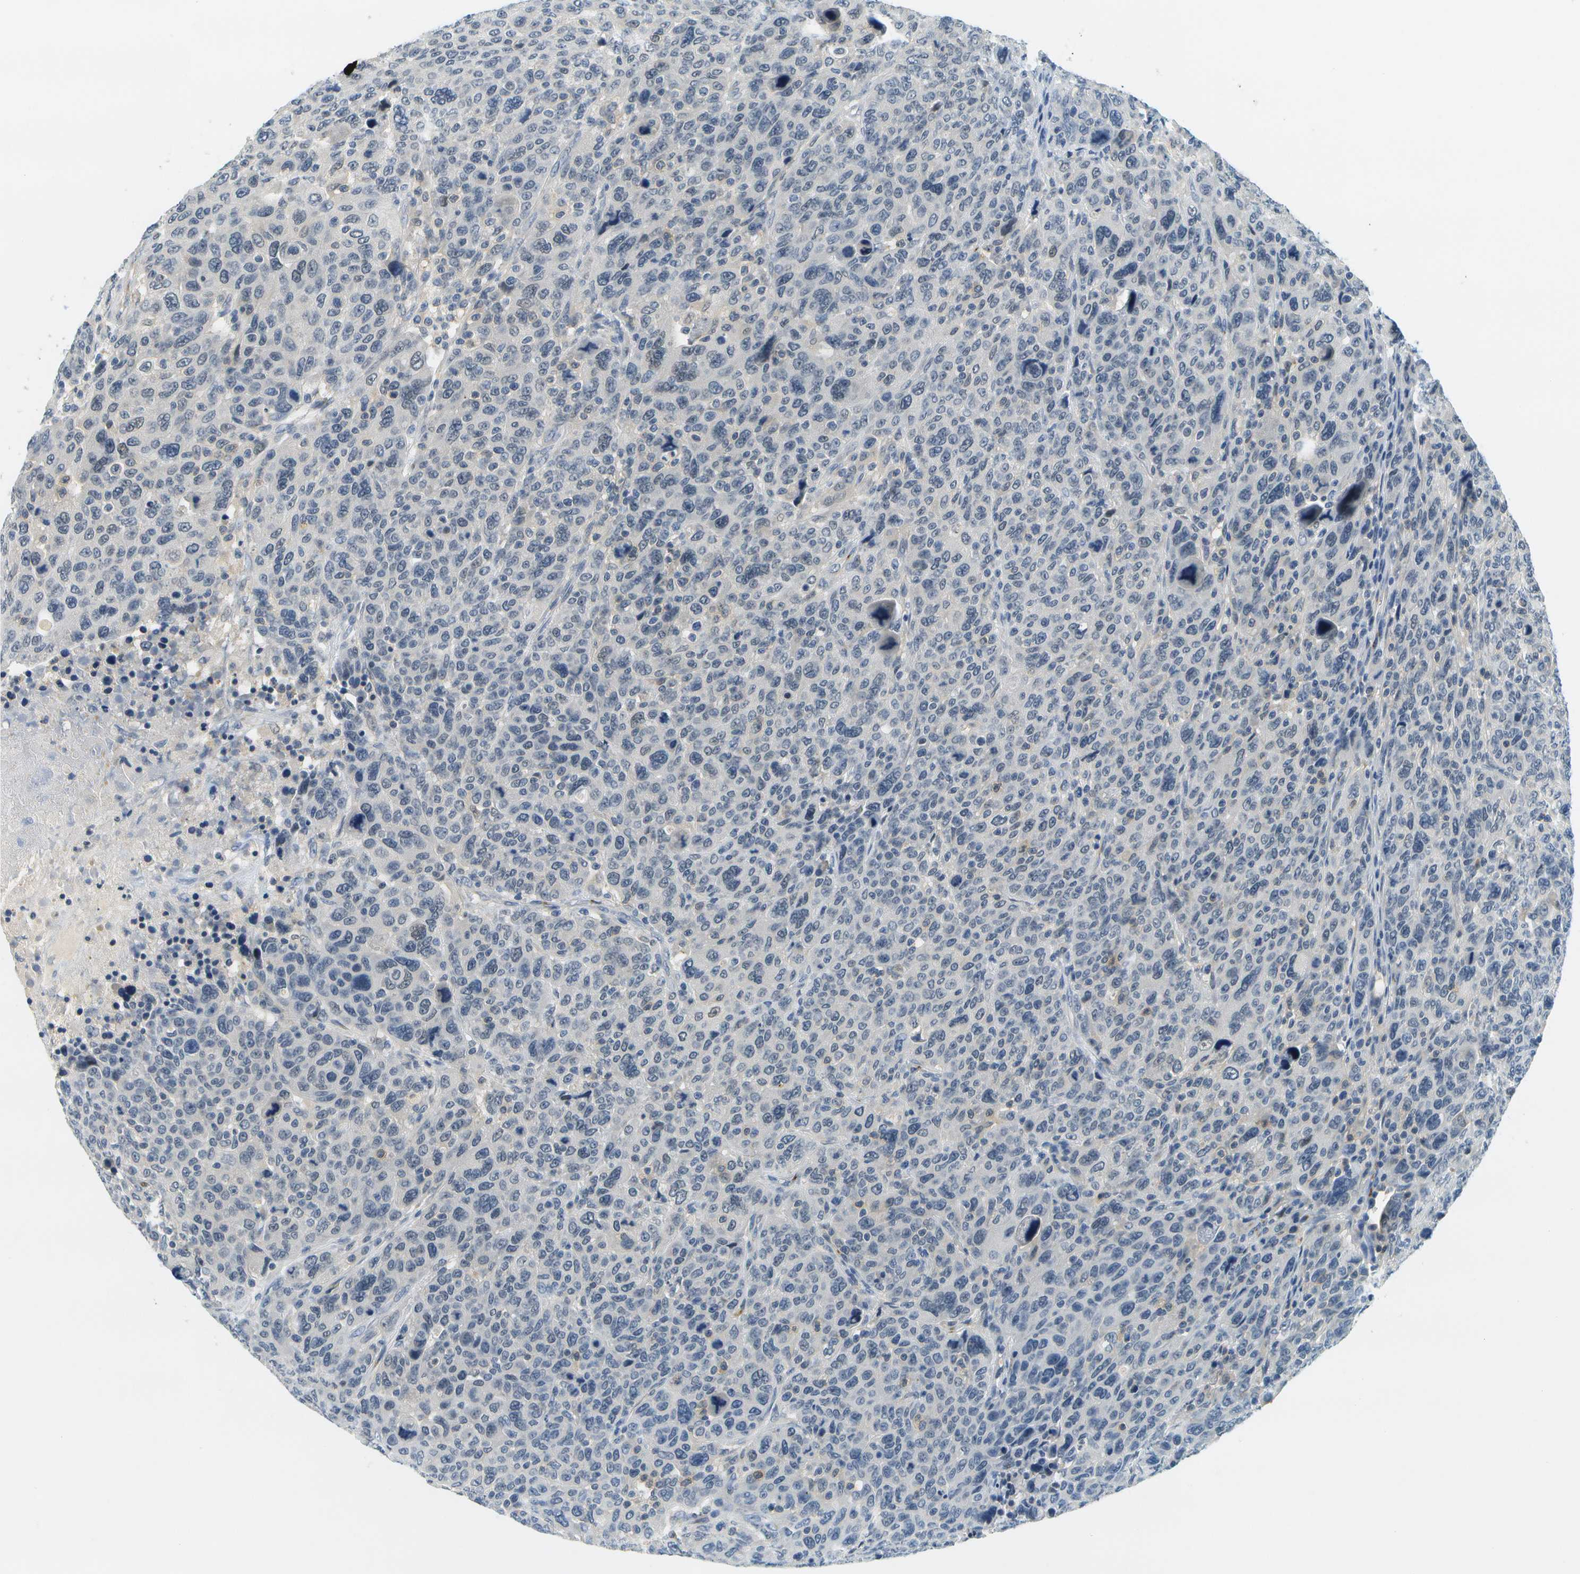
{"staining": {"intensity": "negative", "quantity": "none", "location": "none"}, "tissue": "breast cancer", "cell_type": "Tumor cells", "image_type": "cancer", "snomed": [{"axis": "morphology", "description": "Duct carcinoma"}, {"axis": "topography", "description": "Breast"}], "caption": "Immunohistochemical staining of human breast invasive ductal carcinoma reveals no significant positivity in tumor cells. (DAB immunohistochemistry, high magnification).", "gene": "RASGRP2", "patient": {"sex": "female", "age": 37}}